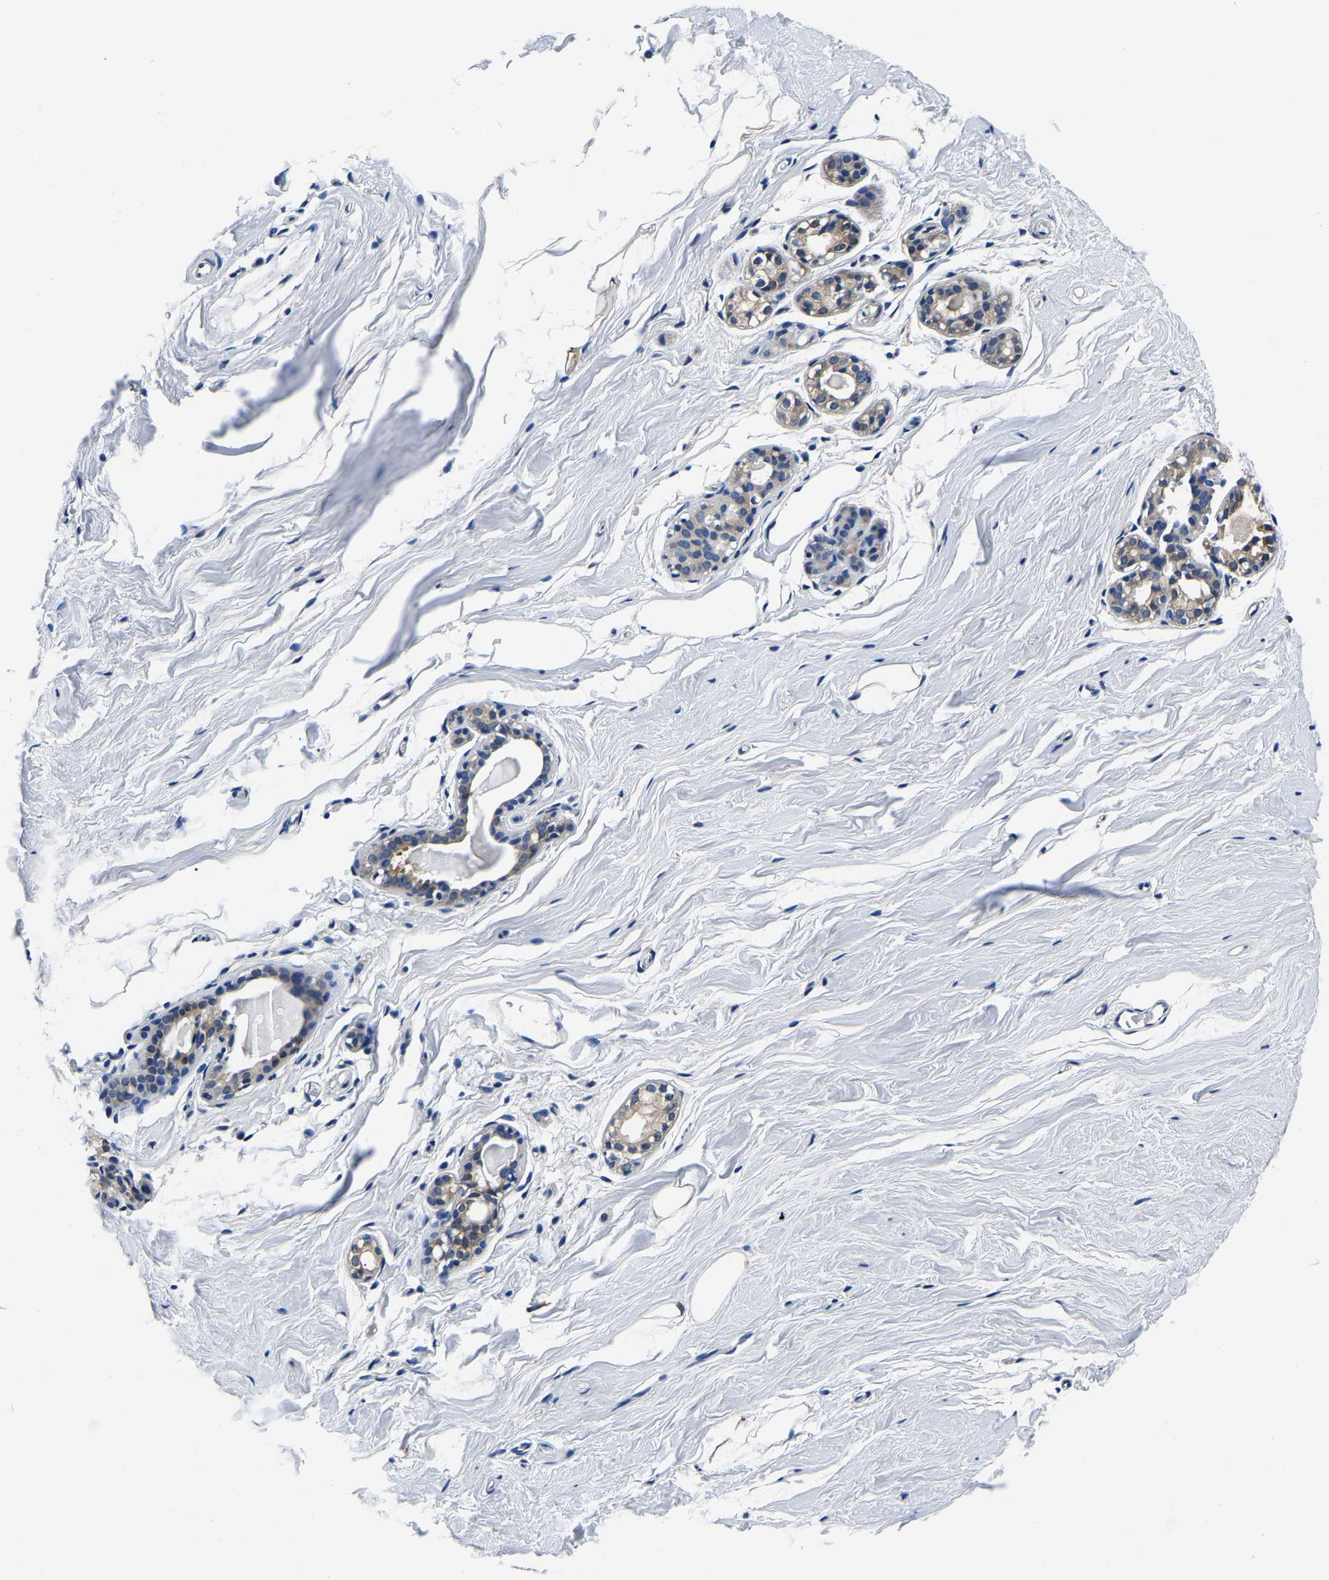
{"staining": {"intensity": "negative", "quantity": "none", "location": "none"}, "tissue": "breast", "cell_type": "Adipocytes", "image_type": "normal", "snomed": [{"axis": "morphology", "description": "Normal tissue, NOS"}, {"axis": "topography", "description": "Breast"}], "caption": "A micrograph of breast stained for a protein exhibits no brown staining in adipocytes. (Stains: DAB (3,3'-diaminobenzidine) immunohistochemistry with hematoxylin counter stain, Microscopy: brightfield microscopy at high magnification).", "gene": "ACO1", "patient": {"sex": "female", "age": 62}}